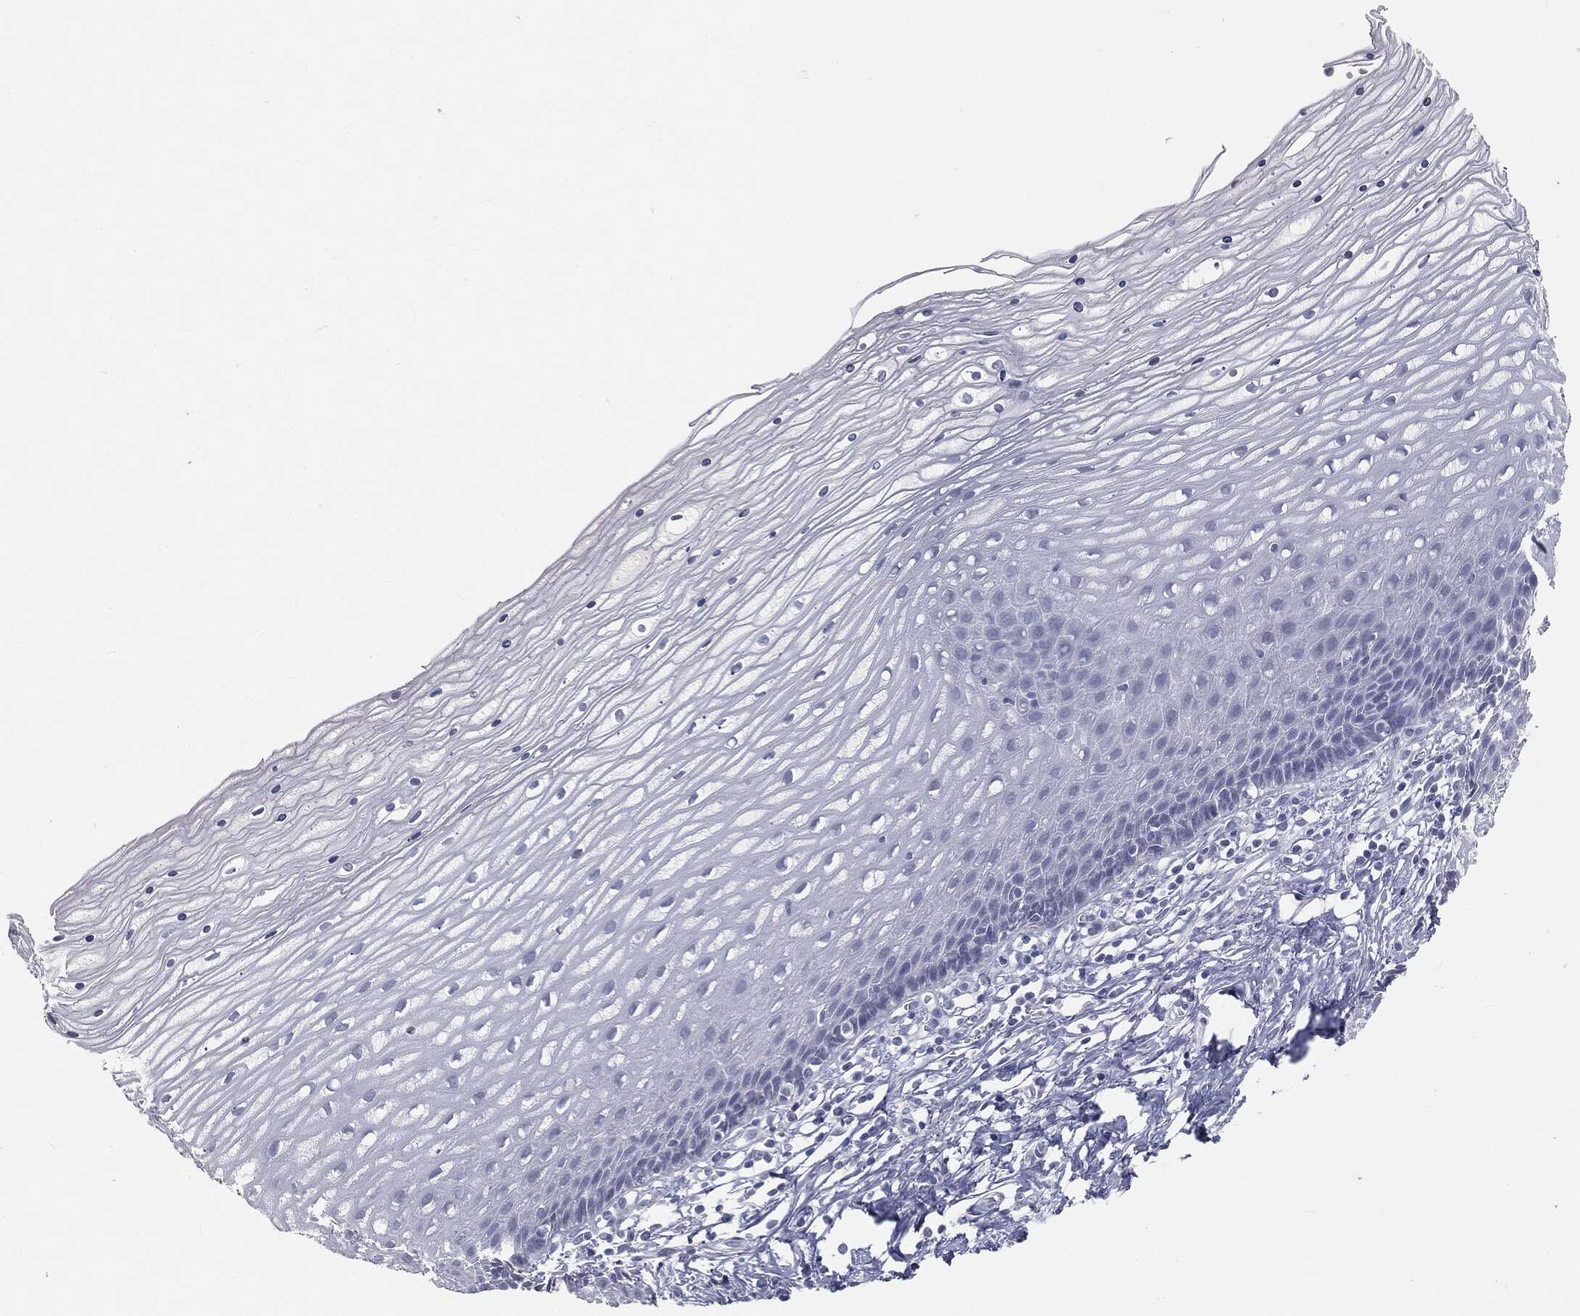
{"staining": {"intensity": "negative", "quantity": "none", "location": "none"}, "tissue": "cervix", "cell_type": "Glandular cells", "image_type": "normal", "snomed": [{"axis": "morphology", "description": "Normal tissue, NOS"}, {"axis": "topography", "description": "Cervix"}], "caption": "Protein analysis of benign cervix exhibits no significant positivity in glandular cells. (Stains: DAB (3,3'-diaminobenzidine) IHC with hematoxylin counter stain, Microscopy: brightfield microscopy at high magnification).", "gene": "PRAME", "patient": {"sex": "female", "age": 35}}